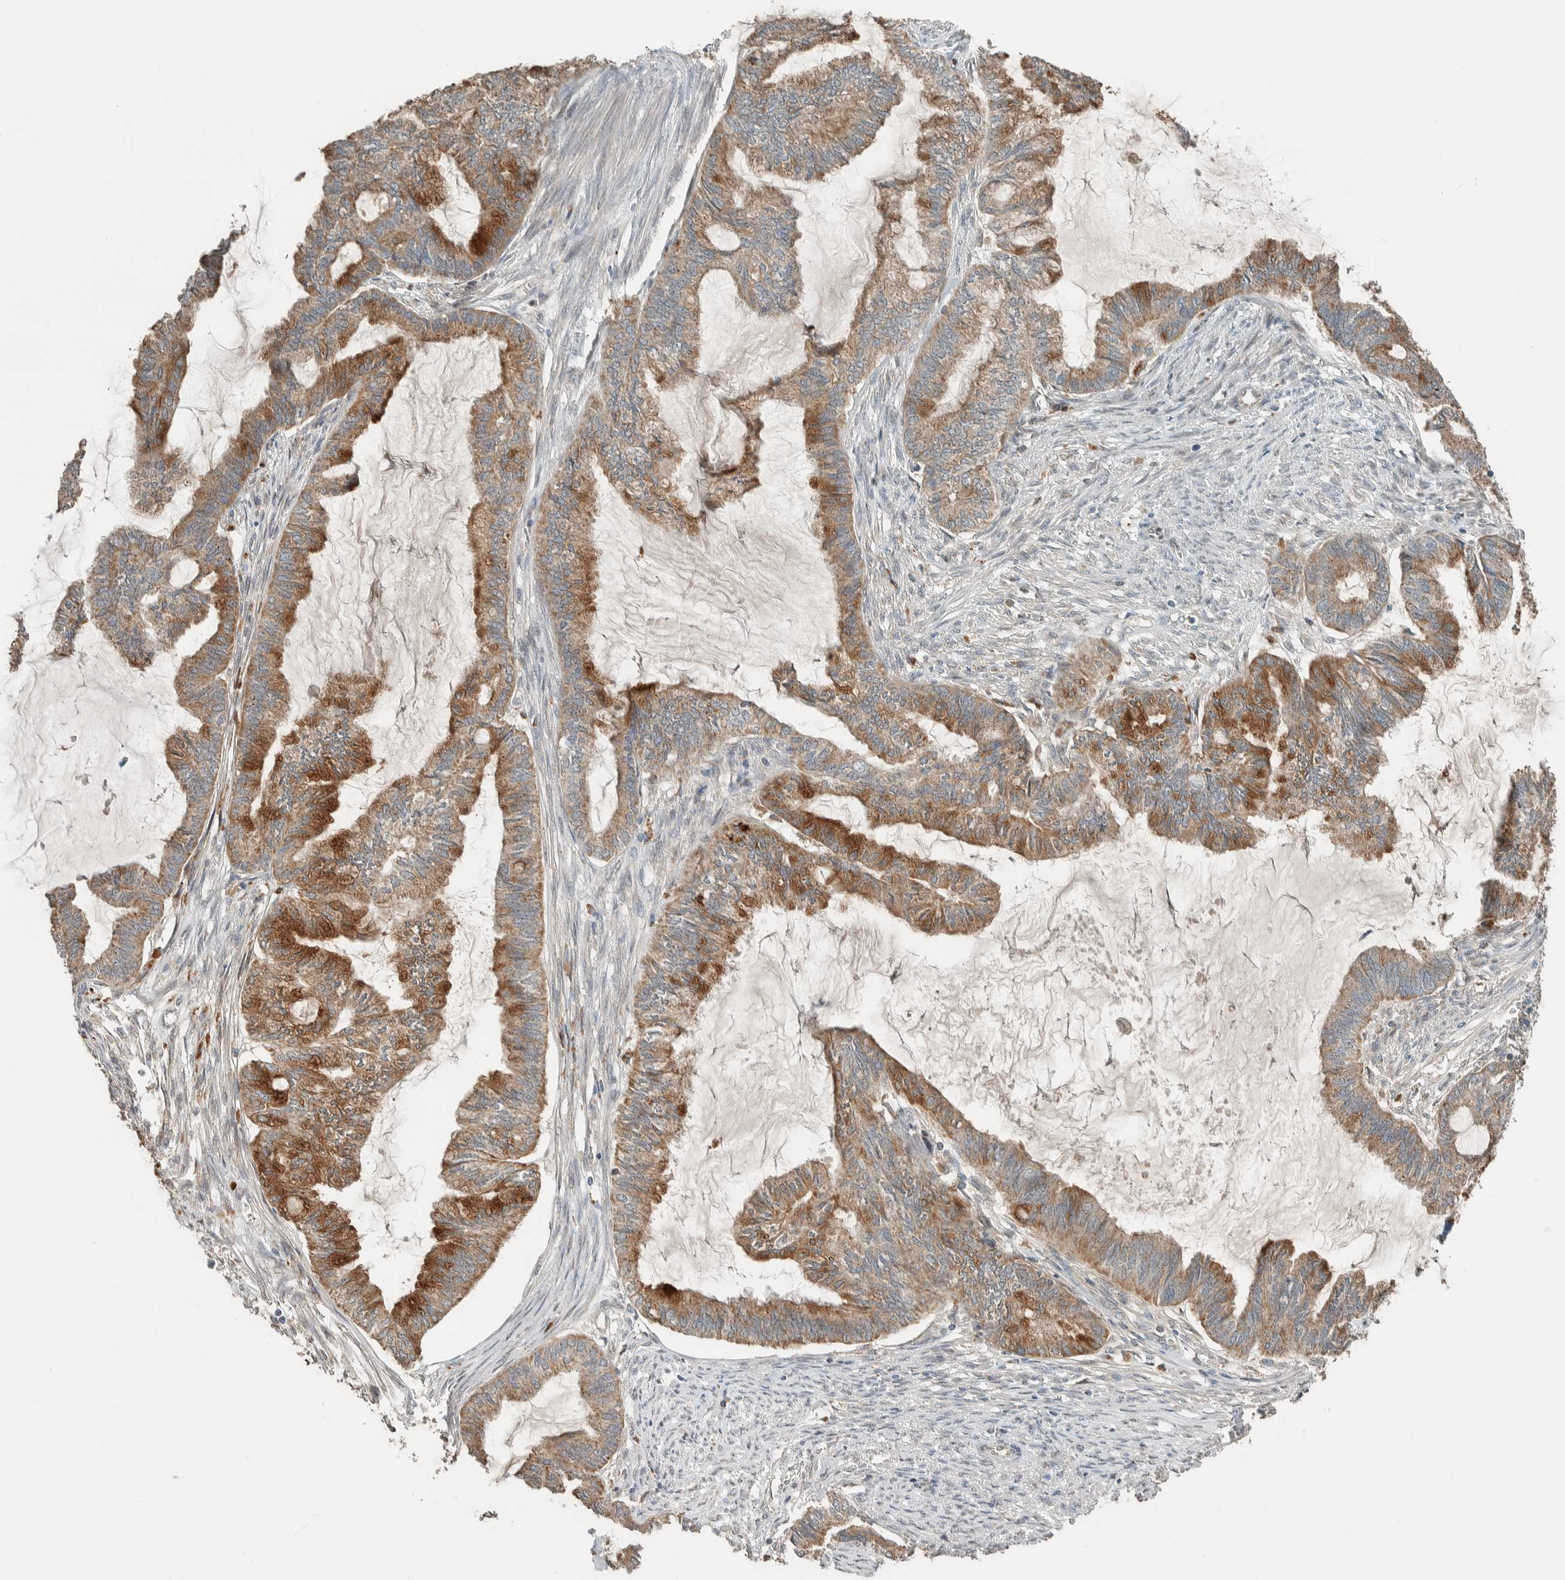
{"staining": {"intensity": "moderate", "quantity": ">75%", "location": "cytoplasmic/membranous"}, "tissue": "endometrial cancer", "cell_type": "Tumor cells", "image_type": "cancer", "snomed": [{"axis": "morphology", "description": "Adenocarcinoma, NOS"}, {"axis": "topography", "description": "Endometrium"}], "caption": "Brown immunohistochemical staining in human adenocarcinoma (endometrial) reveals moderate cytoplasmic/membranous expression in approximately >75% of tumor cells.", "gene": "NBR1", "patient": {"sex": "female", "age": 86}}